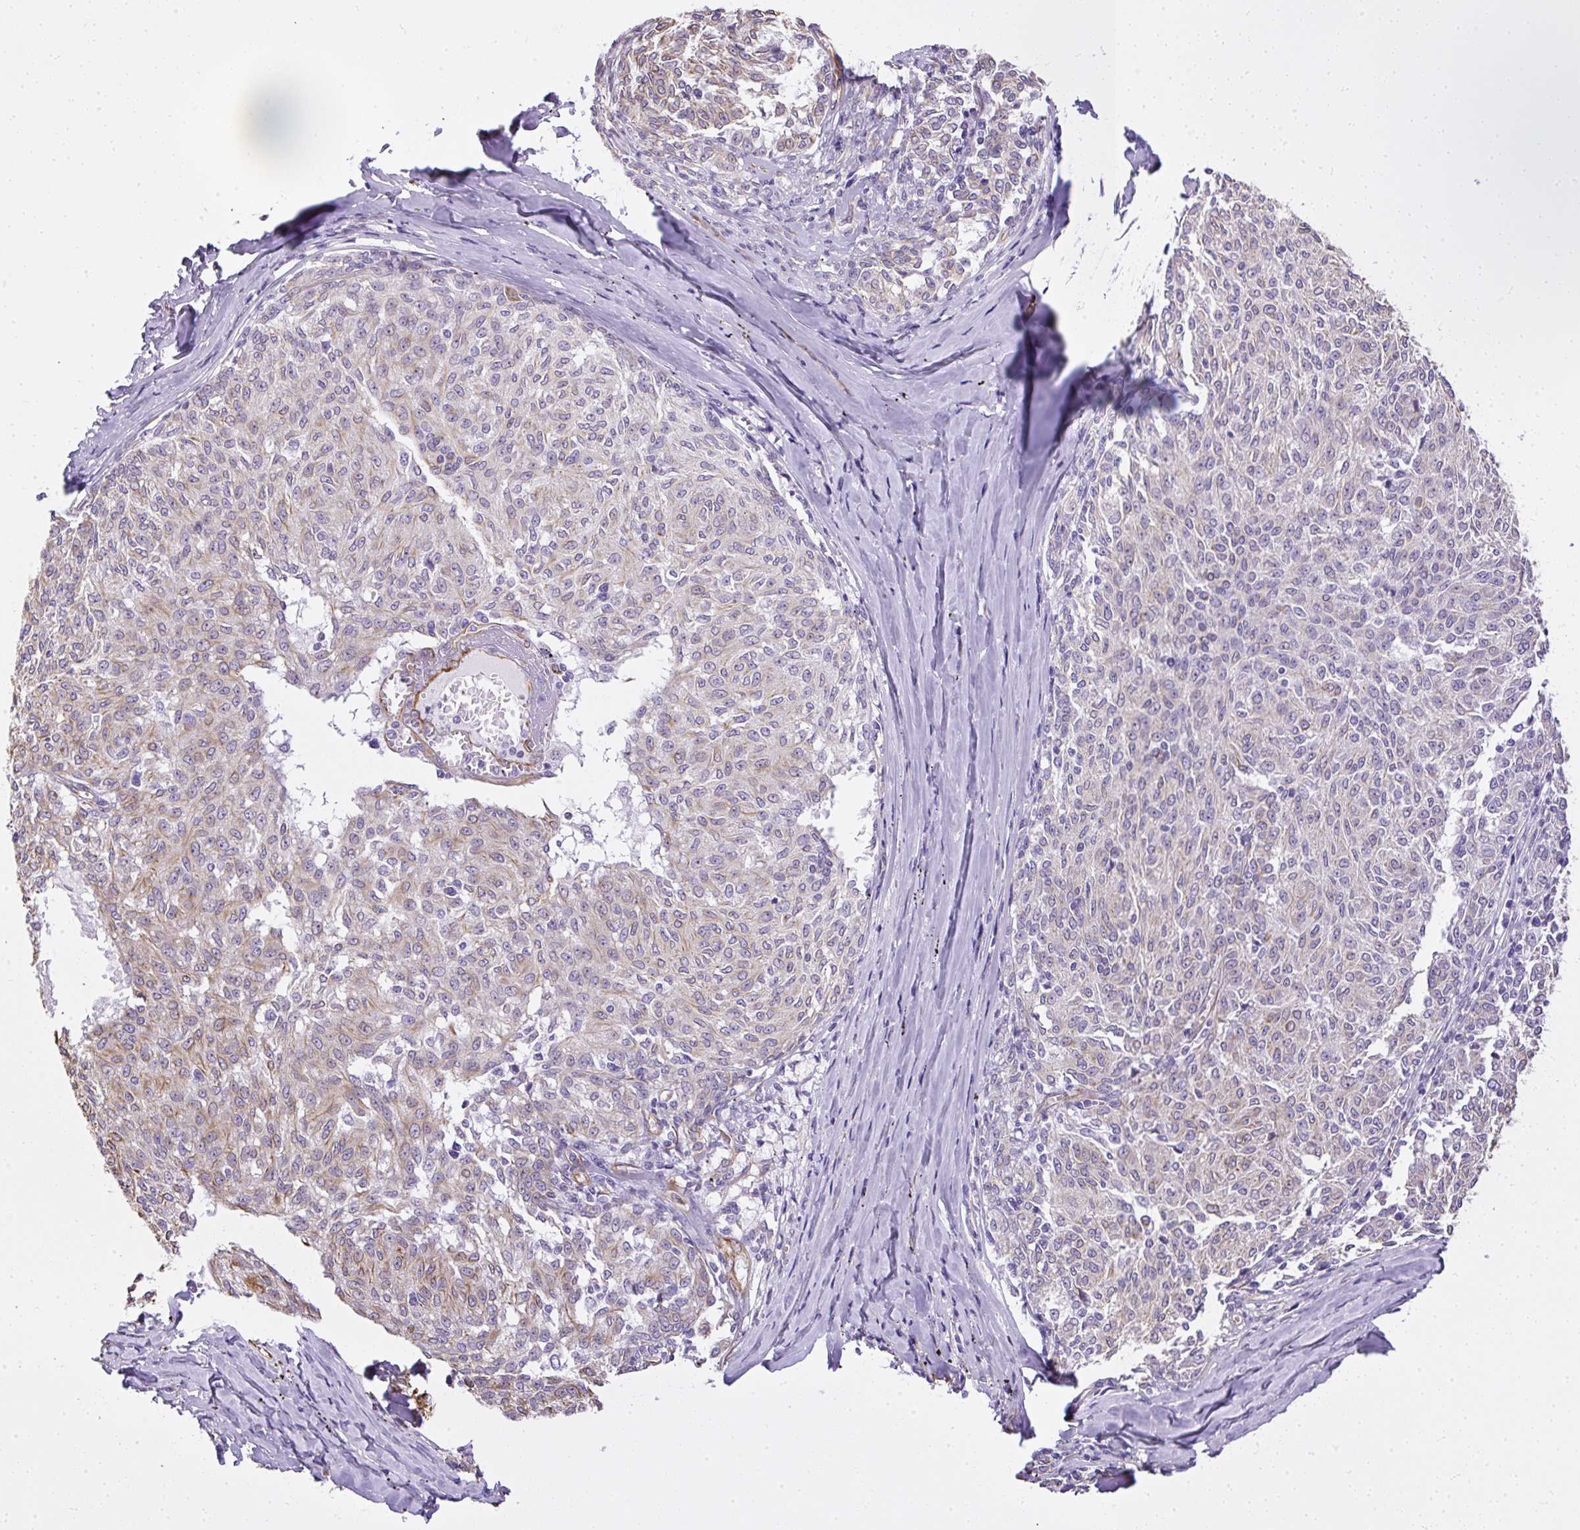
{"staining": {"intensity": "weak", "quantity": "<25%", "location": "cytoplasmic/membranous"}, "tissue": "melanoma", "cell_type": "Tumor cells", "image_type": "cancer", "snomed": [{"axis": "morphology", "description": "Malignant melanoma, NOS"}, {"axis": "topography", "description": "Skin"}], "caption": "This photomicrograph is of malignant melanoma stained with IHC to label a protein in brown with the nuclei are counter-stained blue. There is no positivity in tumor cells.", "gene": "PLS1", "patient": {"sex": "female", "age": 72}}